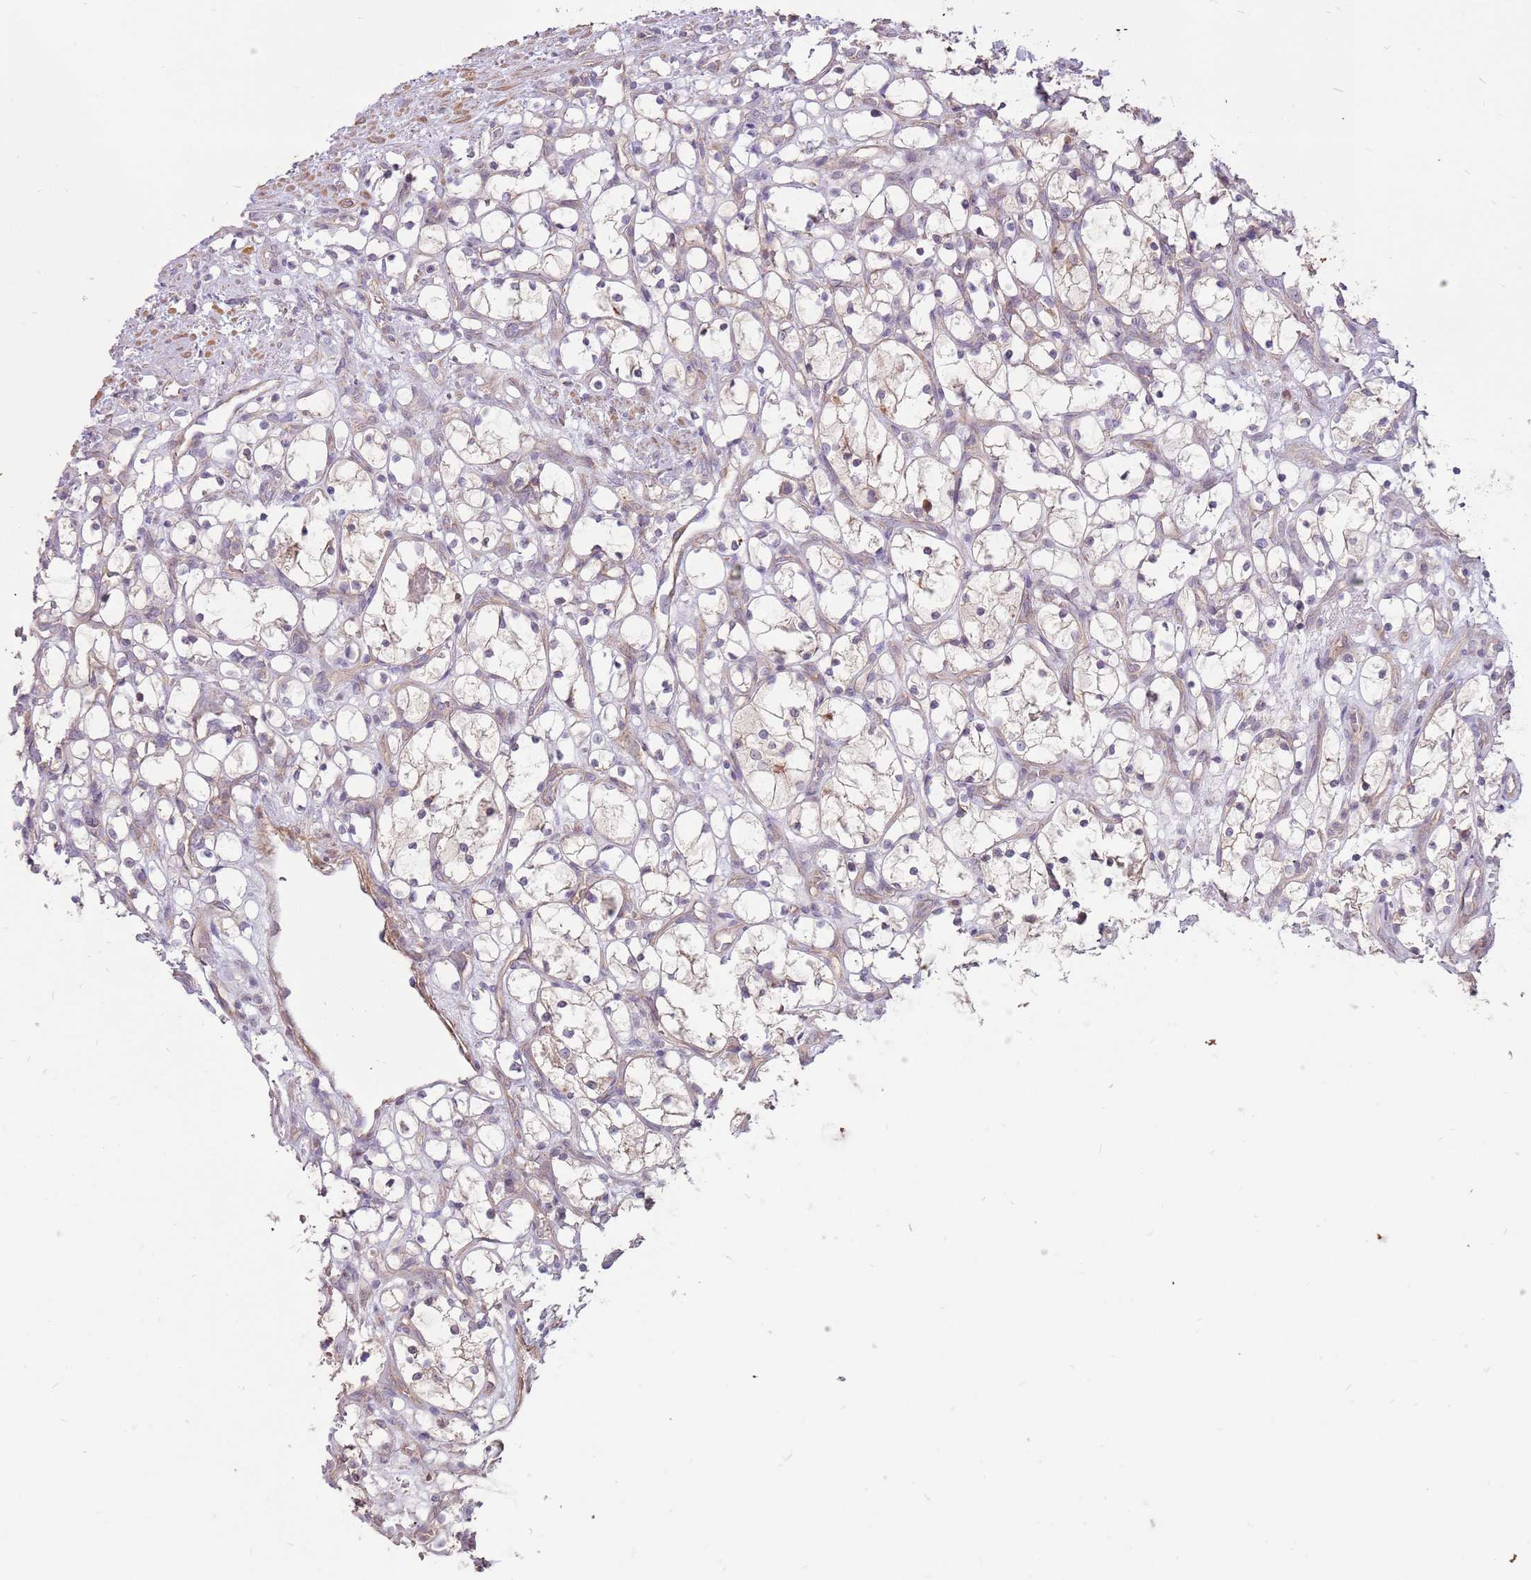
{"staining": {"intensity": "negative", "quantity": "none", "location": "none"}, "tissue": "renal cancer", "cell_type": "Tumor cells", "image_type": "cancer", "snomed": [{"axis": "morphology", "description": "Adenocarcinoma, NOS"}, {"axis": "topography", "description": "Kidney"}], "caption": "Renal cancer (adenocarcinoma) was stained to show a protein in brown. There is no significant staining in tumor cells. The staining was performed using DAB (3,3'-diaminobenzidine) to visualize the protein expression in brown, while the nuclei were stained in blue with hematoxylin (Magnification: 20x).", "gene": "SPATA31D1", "patient": {"sex": "female", "age": 69}}